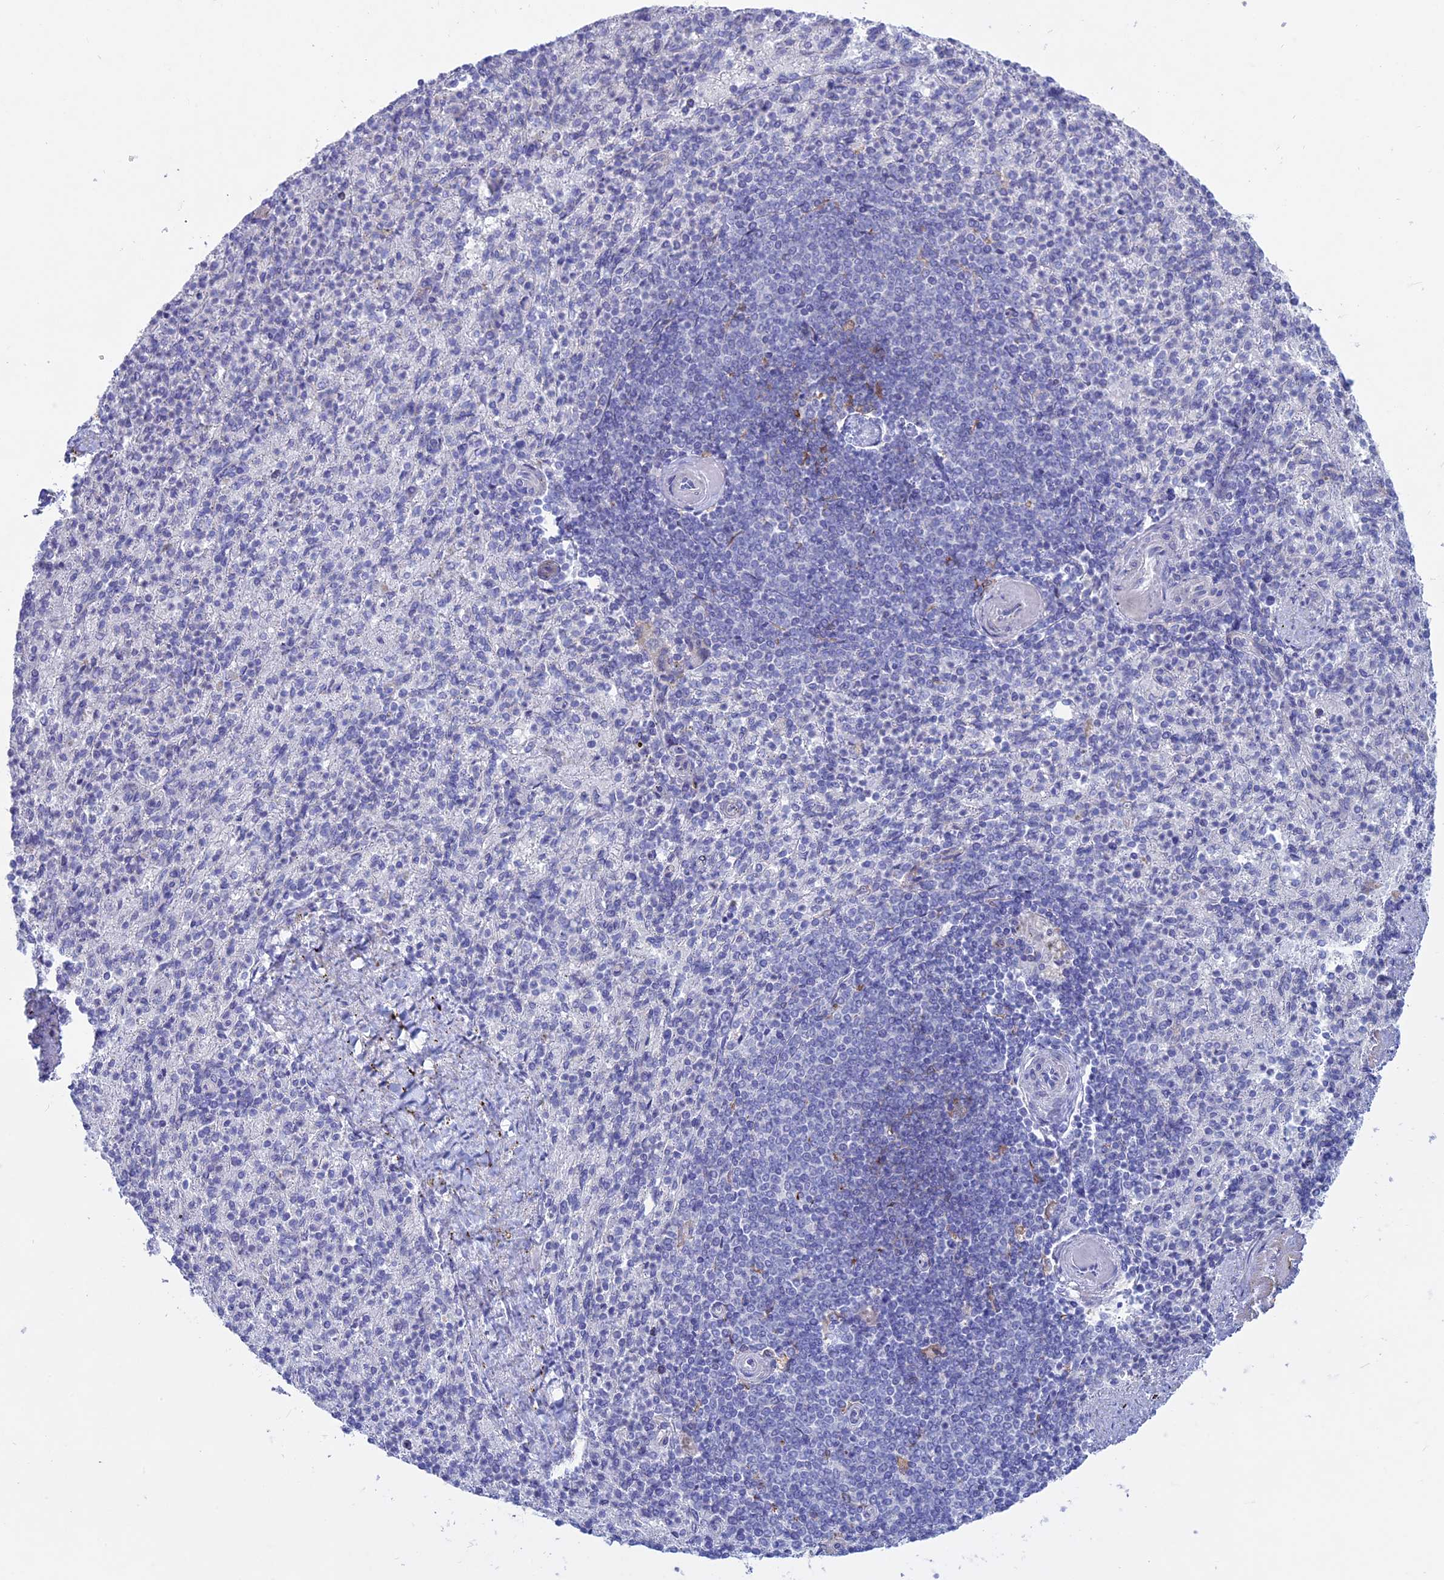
{"staining": {"intensity": "negative", "quantity": "none", "location": "none"}, "tissue": "spleen", "cell_type": "Cells in red pulp", "image_type": "normal", "snomed": [{"axis": "morphology", "description": "Normal tissue, NOS"}, {"axis": "topography", "description": "Spleen"}], "caption": "DAB immunohistochemical staining of normal spleen displays no significant expression in cells in red pulp.", "gene": "MYO5B", "patient": {"sex": "female", "age": 74}}